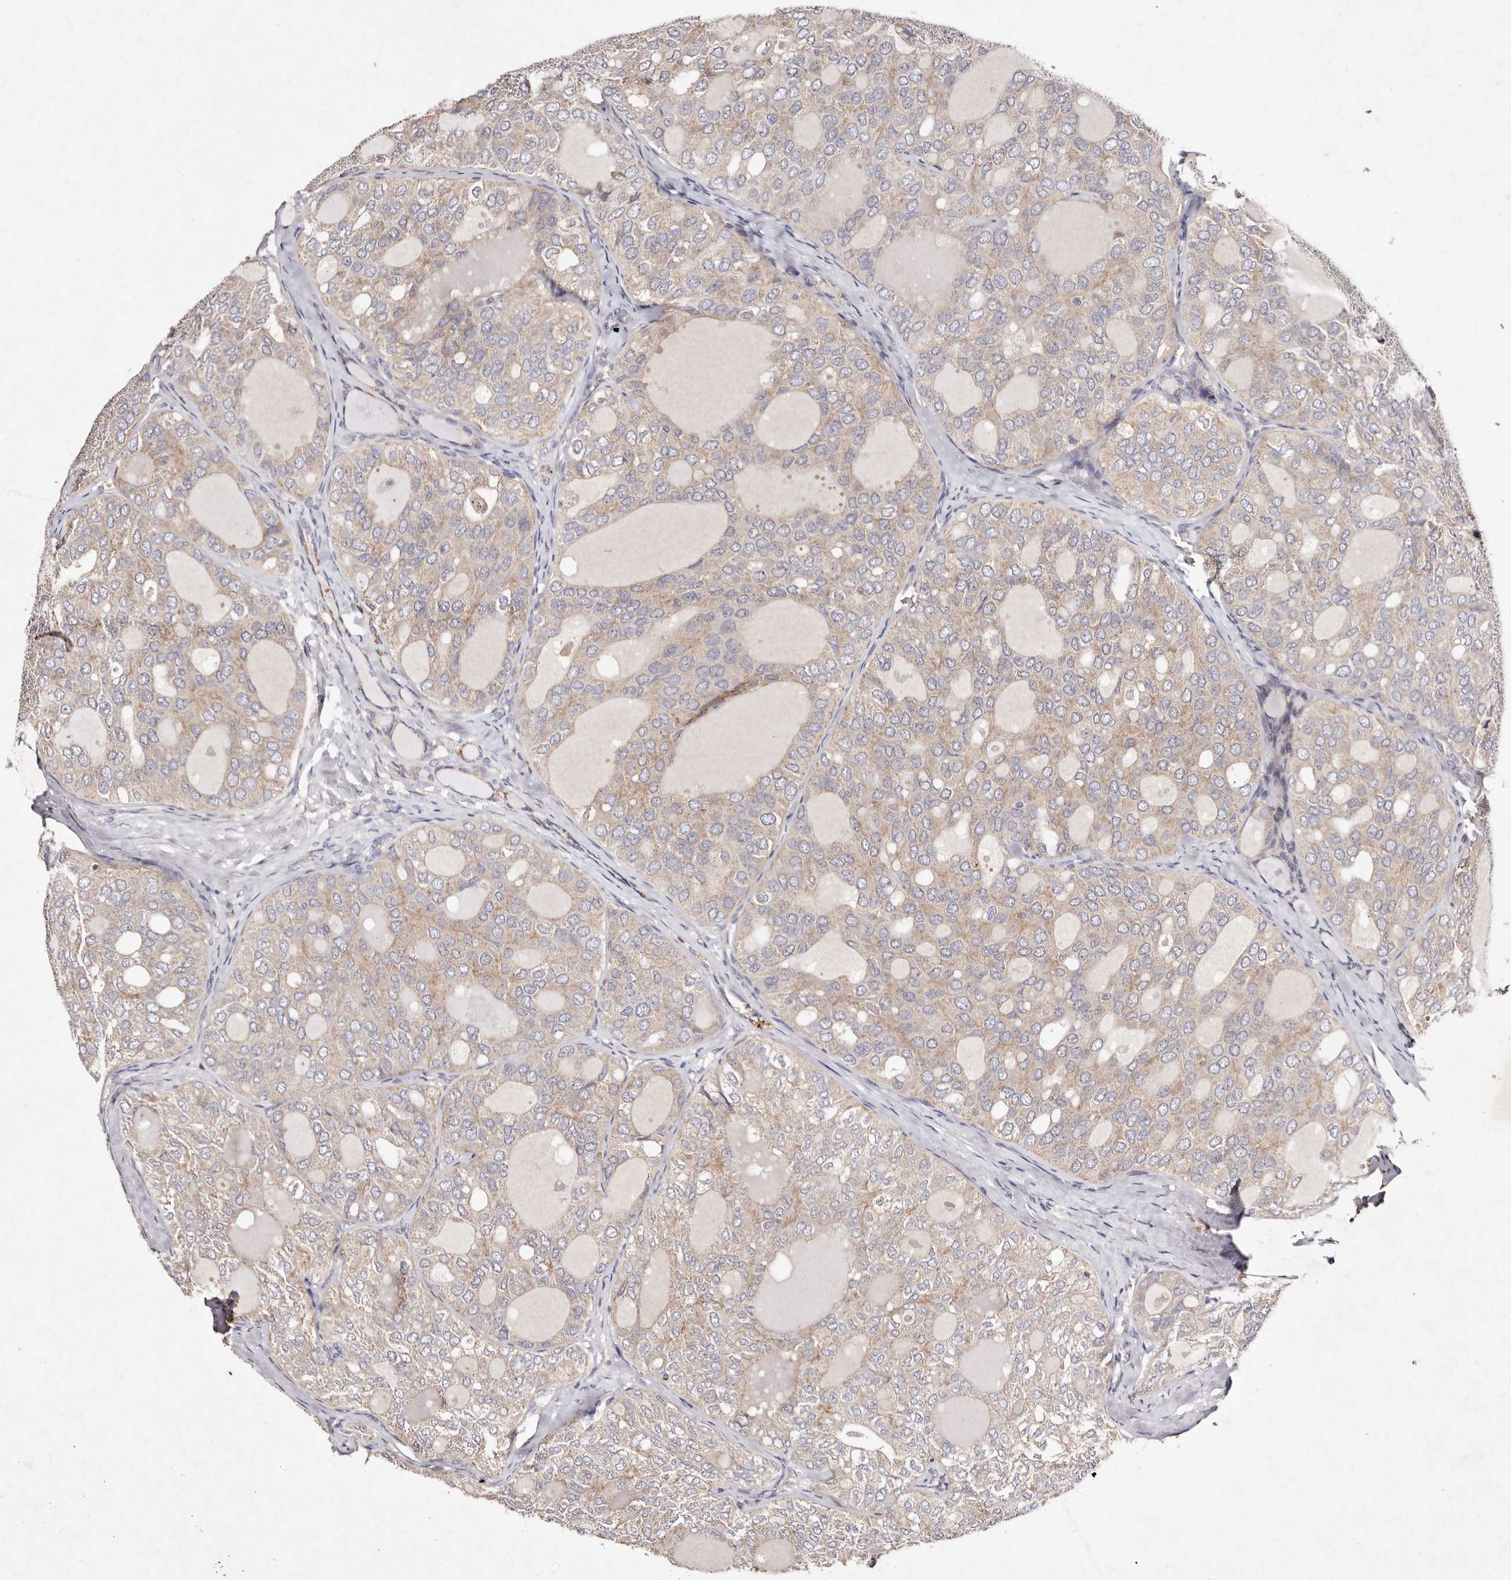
{"staining": {"intensity": "weak", "quantity": ">75%", "location": "cytoplasmic/membranous"}, "tissue": "thyroid cancer", "cell_type": "Tumor cells", "image_type": "cancer", "snomed": [{"axis": "morphology", "description": "Follicular adenoma carcinoma, NOS"}, {"axis": "topography", "description": "Thyroid gland"}], "caption": "Protein expression analysis of thyroid cancer exhibits weak cytoplasmic/membranous expression in about >75% of tumor cells.", "gene": "TSC2", "patient": {"sex": "male", "age": 75}}